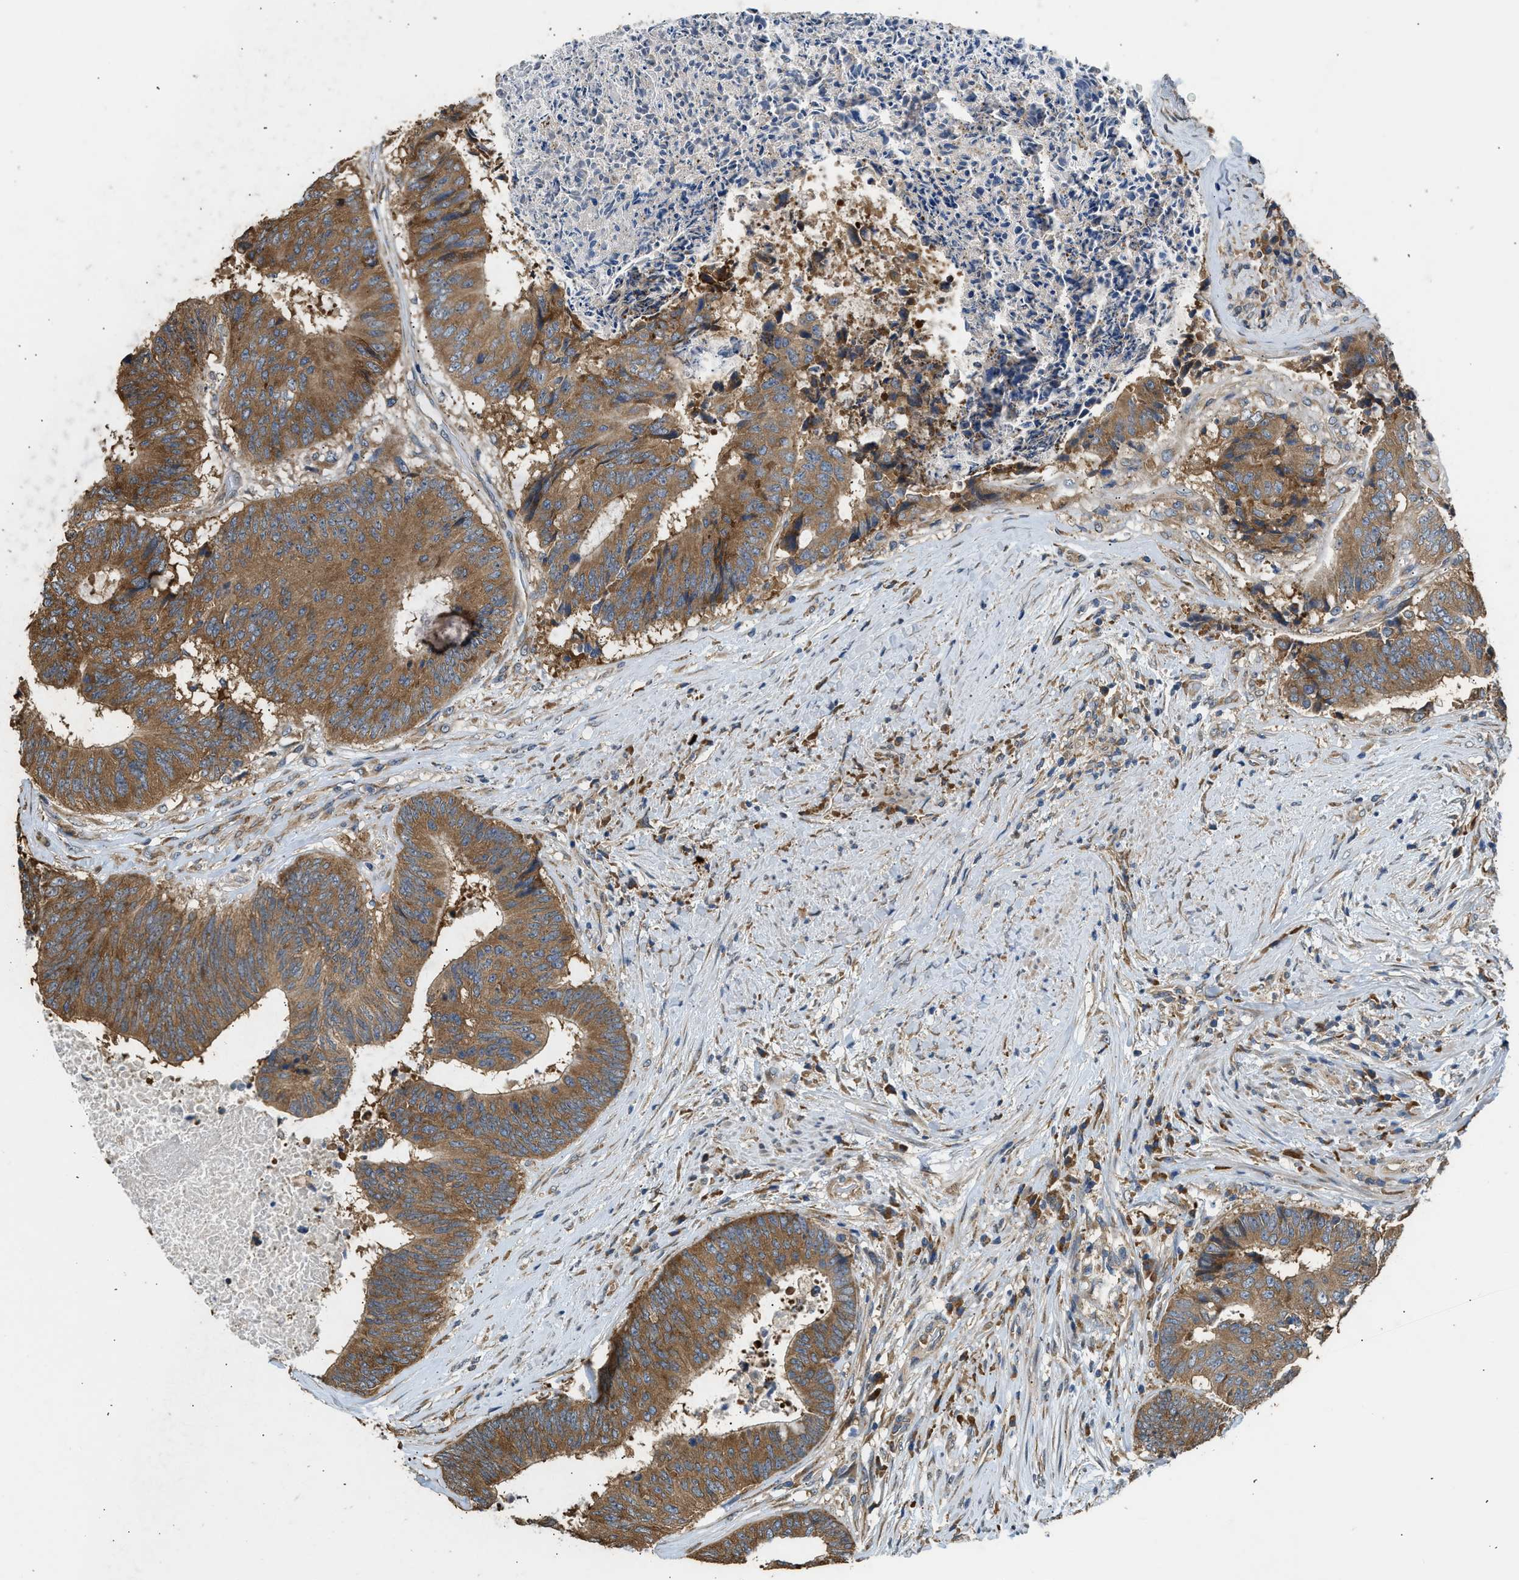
{"staining": {"intensity": "moderate", "quantity": ">75%", "location": "cytoplasmic/membranous"}, "tissue": "colorectal cancer", "cell_type": "Tumor cells", "image_type": "cancer", "snomed": [{"axis": "morphology", "description": "Adenocarcinoma, NOS"}, {"axis": "topography", "description": "Rectum"}], "caption": "Adenocarcinoma (colorectal) was stained to show a protein in brown. There is medium levels of moderate cytoplasmic/membranous positivity in about >75% of tumor cells. (IHC, brightfield microscopy, high magnification).", "gene": "SLC36A4", "patient": {"sex": "male", "age": 72}}